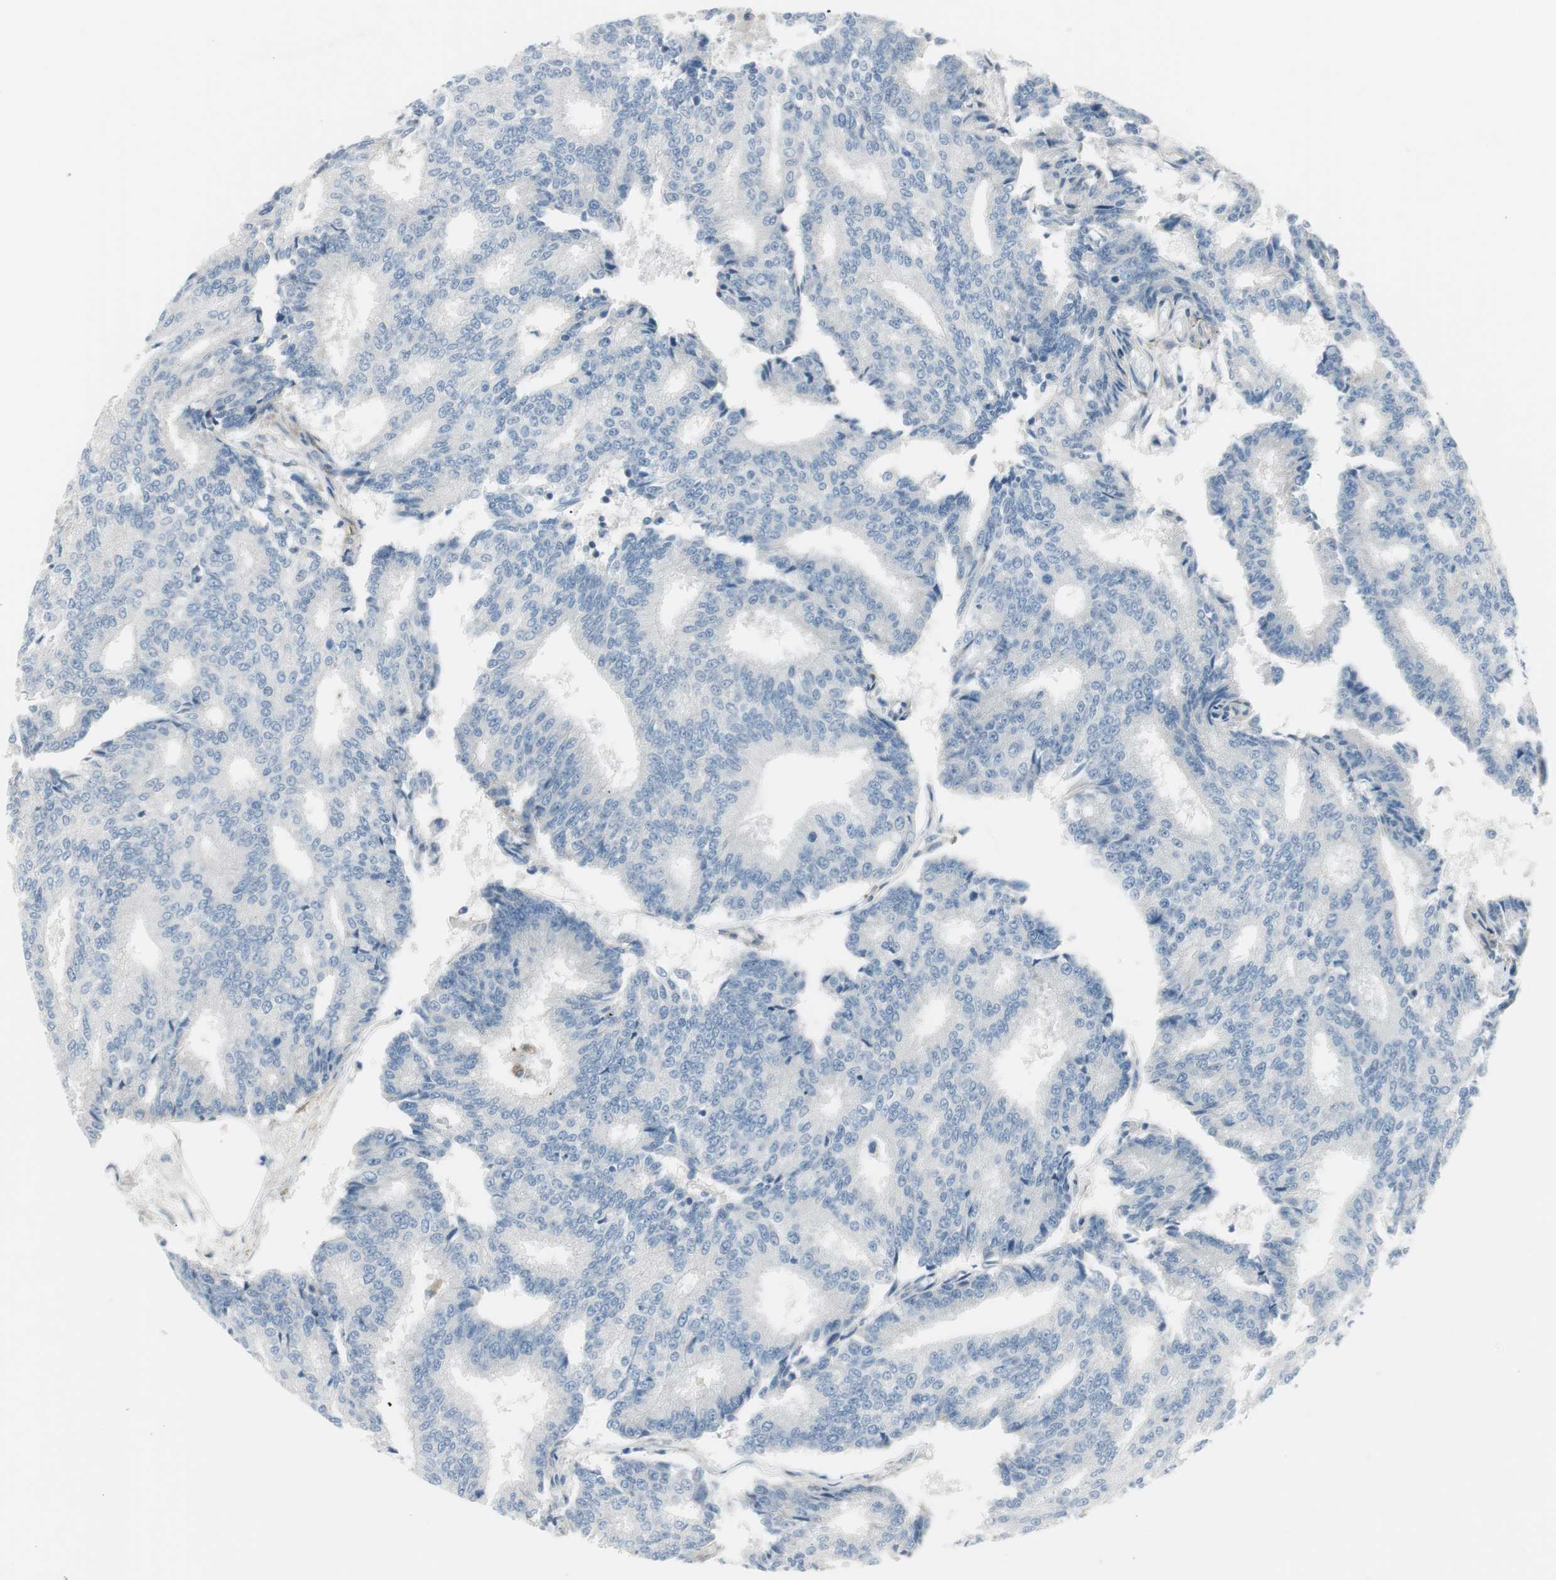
{"staining": {"intensity": "negative", "quantity": "none", "location": "none"}, "tissue": "prostate cancer", "cell_type": "Tumor cells", "image_type": "cancer", "snomed": [{"axis": "morphology", "description": "Adenocarcinoma, High grade"}, {"axis": "topography", "description": "Prostate"}], "caption": "DAB immunohistochemical staining of prostate adenocarcinoma (high-grade) exhibits no significant expression in tumor cells. The staining was performed using DAB (3,3'-diaminobenzidine) to visualize the protein expression in brown, while the nuclei were stained in blue with hematoxylin (Magnification: 20x).", "gene": "CACNA2D1", "patient": {"sex": "male", "age": 55}}